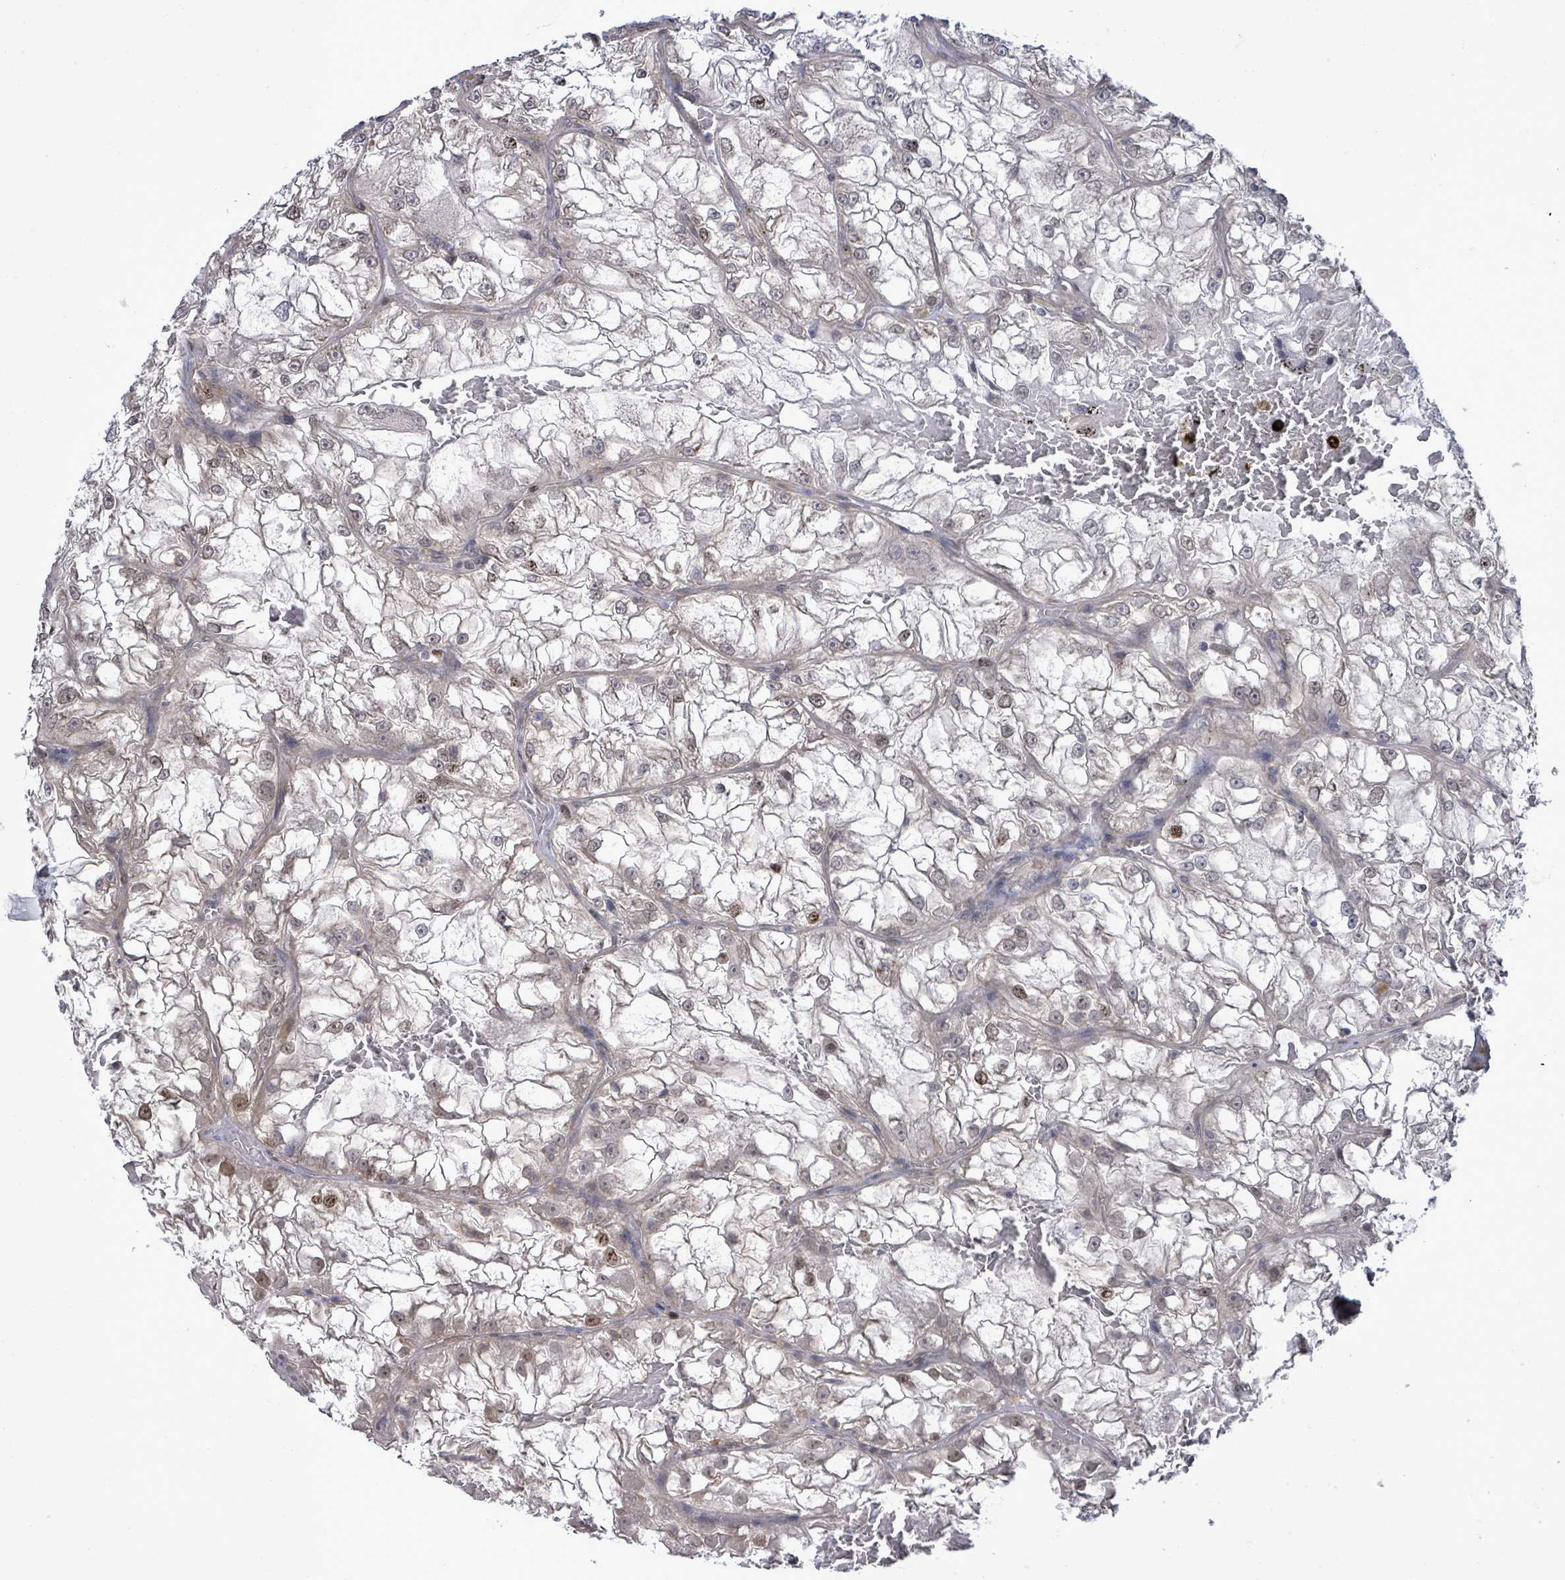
{"staining": {"intensity": "moderate", "quantity": "<25%", "location": "cytoplasmic/membranous,nuclear"}, "tissue": "renal cancer", "cell_type": "Tumor cells", "image_type": "cancer", "snomed": [{"axis": "morphology", "description": "Adenocarcinoma, NOS"}, {"axis": "topography", "description": "Kidney"}], "caption": "A brown stain shows moderate cytoplasmic/membranous and nuclear staining of a protein in human renal cancer tumor cells.", "gene": "PAPSS1", "patient": {"sex": "female", "age": 72}}